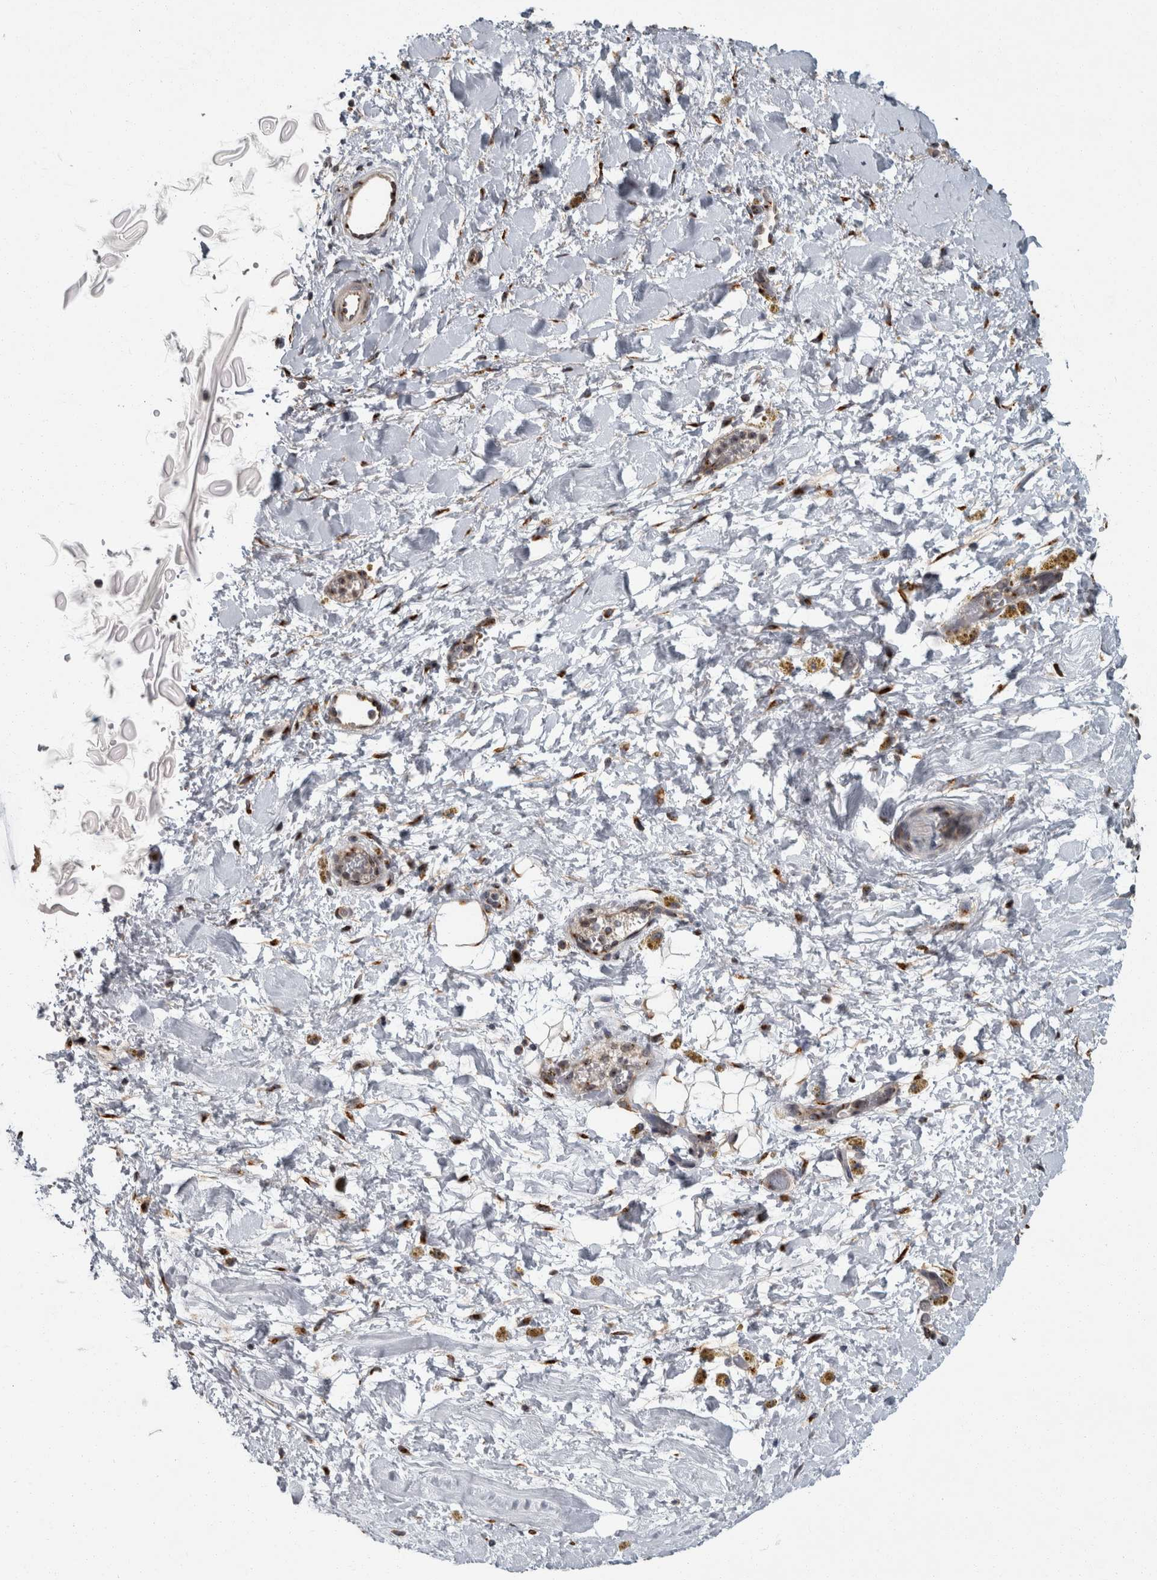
{"staining": {"intensity": "negative", "quantity": "none", "location": "none"}, "tissue": "adipose tissue", "cell_type": "Adipocytes", "image_type": "normal", "snomed": [{"axis": "morphology", "description": "Normal tissue, NOS"}, {"axis": "topography", "description": "Kidney"}, {"axis": "topography", "description": "Peripheral nerve tissue"}], "caption": "IHC of benign adipose tissue demonstrates no expression in adipocytes.", "gene": "LMAN2L", "patient": {"sex": "male", "age": 7}}